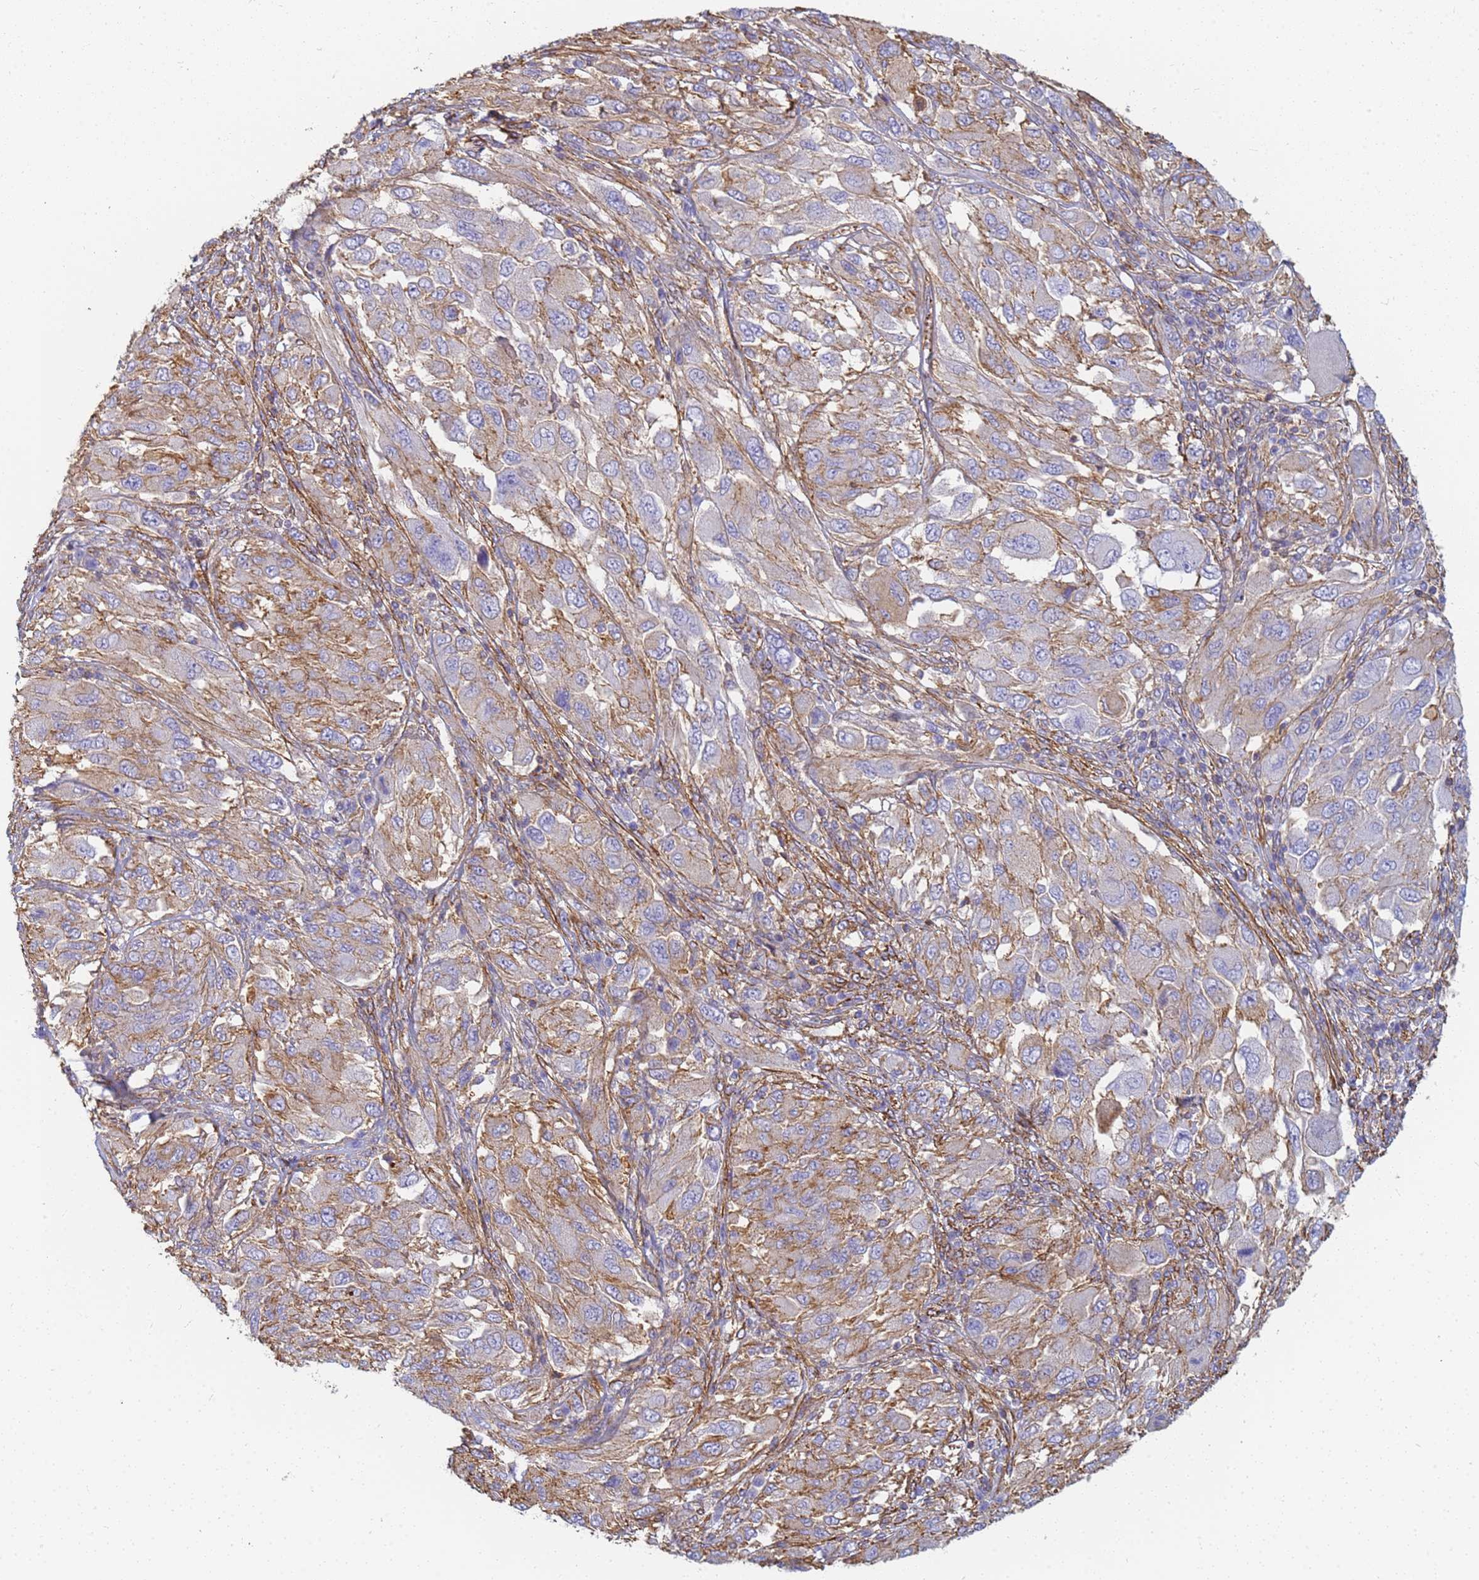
{"staining": {"intensity": "moderate", "quantity": ">75%", "location": "cytoplasmic/membranous"}, "tissue": "melanoma", "cell_type": "Tumor cells", "image_type": "cancer", "snomed": [{"axis": "morphology", "description": "Malignant melanoma, NOS"}, {"axis": "topography", "description": "Skin"}], "caption": "Tumor cells exhibit medium levels of moderate cytoplasmic/membranous positivity in approximately >75% of cells in malignant melanoma.", "gene": "TPM1", "patient": {"sex": "female", "age": 91}}